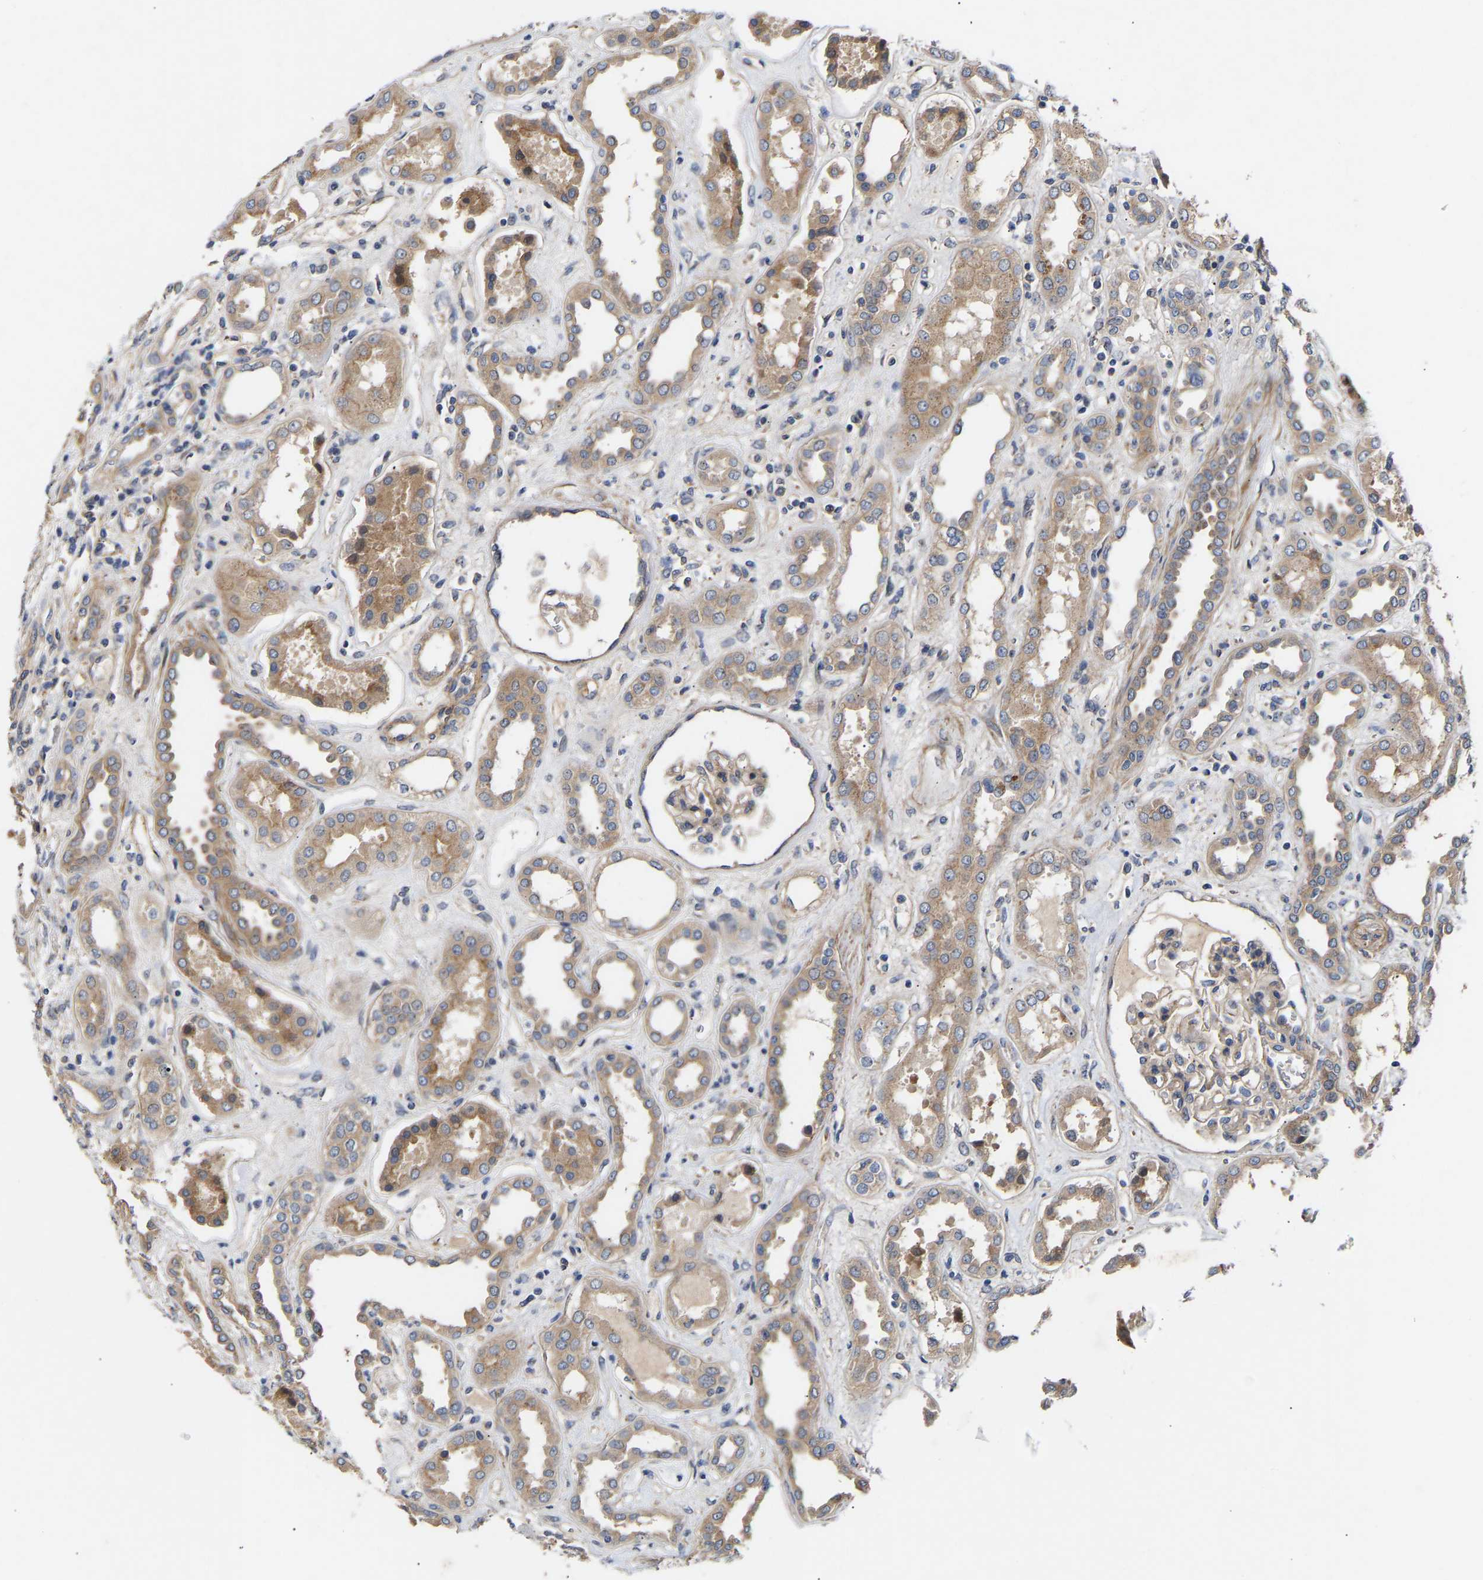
{"staining": {"intensity": "moderate", "quantity": "25%-75%", "location": "cytoplasmic/membranous"}, "tissue": "kidney", "cell_type": "Cells in glomeruli", "image_type": "normal", "snomed": [{"axis": "morphology", "description": "Normal tissue, NOS"}, {"axis": "topography", "description": "Kidney"}], "caption": "Normal kidney was stained to show a protein in brown. There is medium levels of moderate cytoplasmic/membranous positivity in approximately 25%-75% of cells in glomeruli. Nuclei are stained in blue.", "gene": "KASH5", "patient": {"sex": "male", "age": 59}}